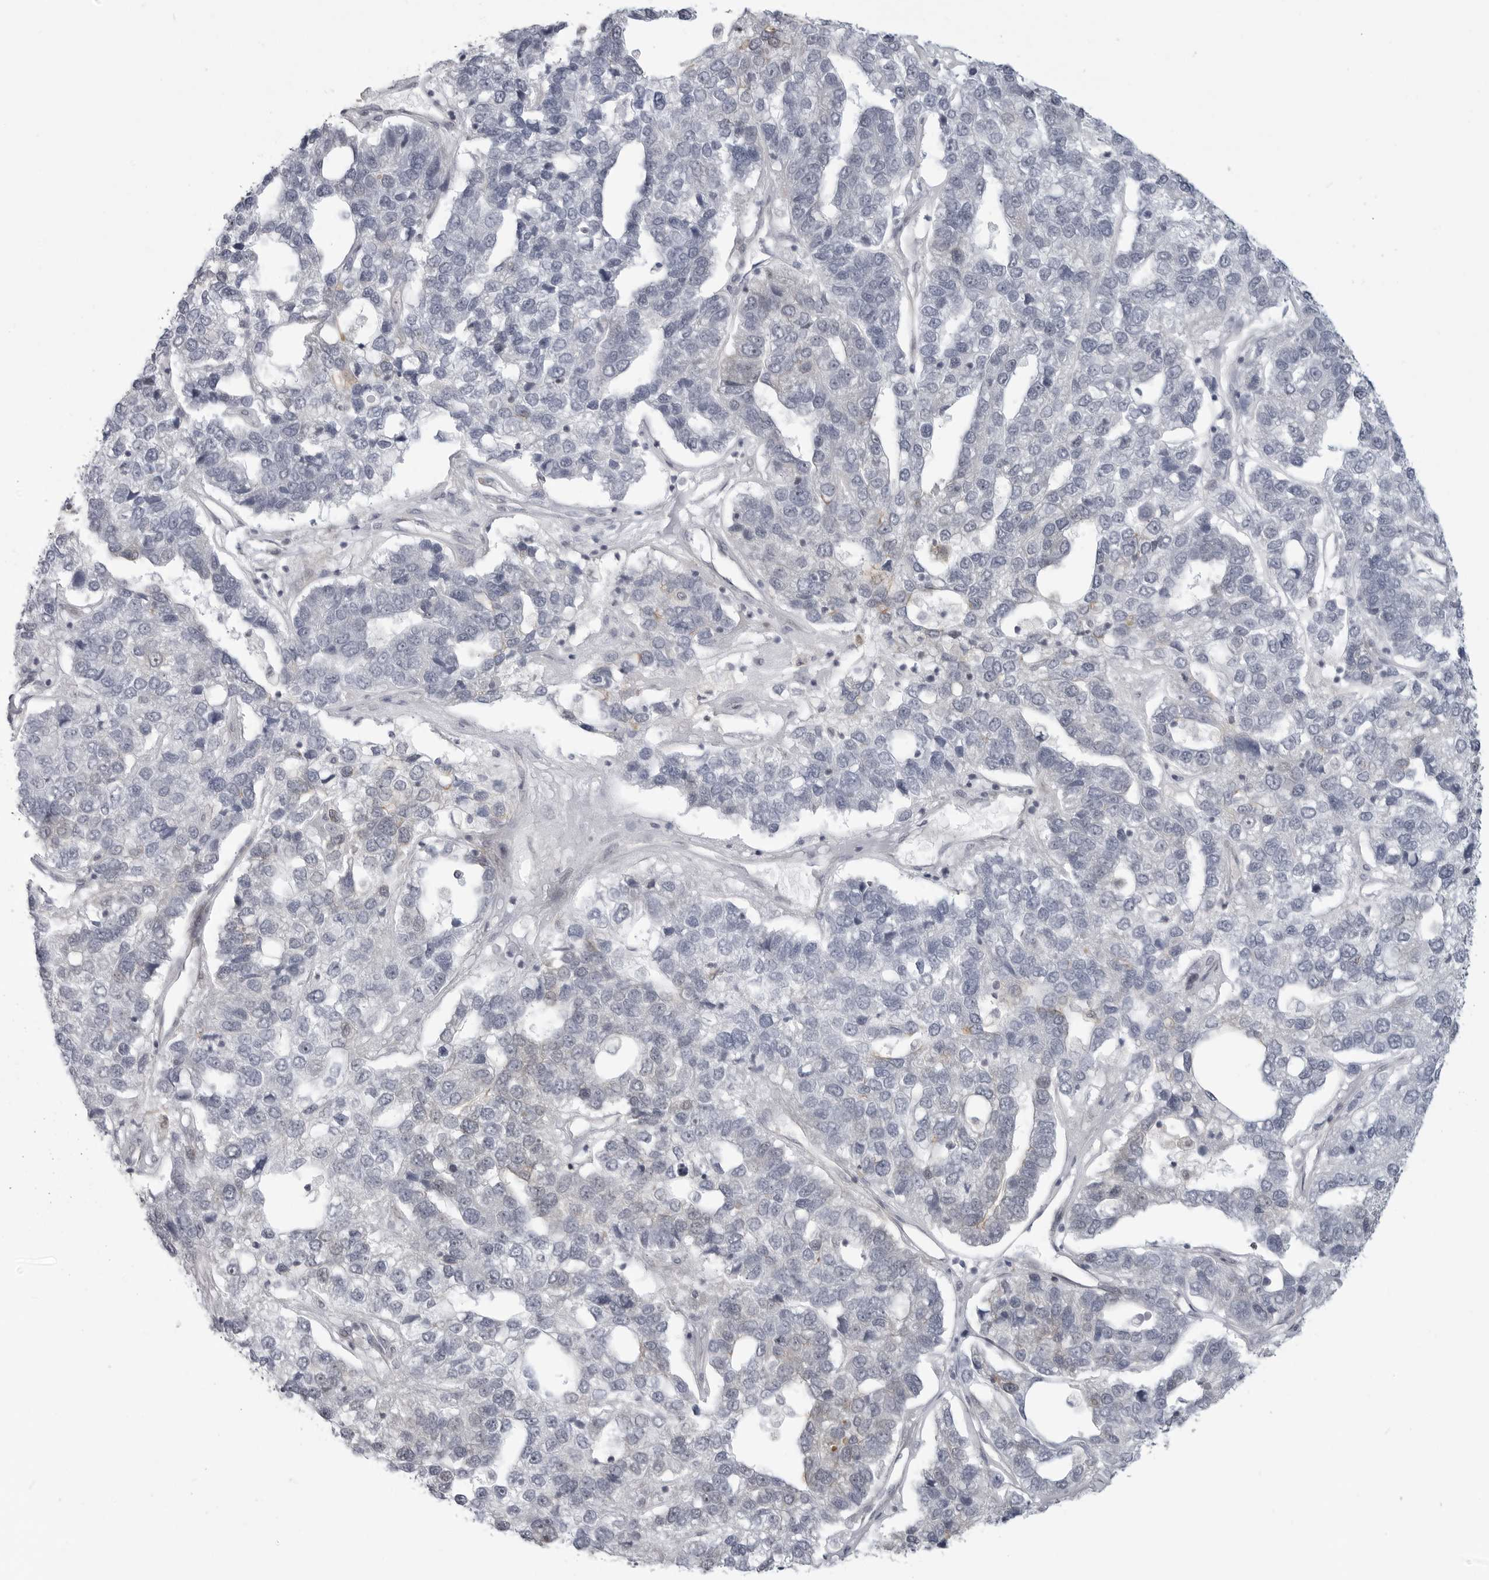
{"staining": {"intensity": "negative", "quantity": "none", "location": "none"}, "tissue": "pancreatic cancer", "cell_type": "Tumor cells", "image_type": "cancer", "snomed": [{"axis": "morphology", "description": "Adenocarcinoma, NOS"}, {"axis": "topography", "description": "Pancreas"}], "caption": "Immunohistochemical staining of pancreatic cancer demonstrates no significant staining in tumor cells.", "gene": "CEP295NL", "patient": {"sex": "female", "age": 61}}